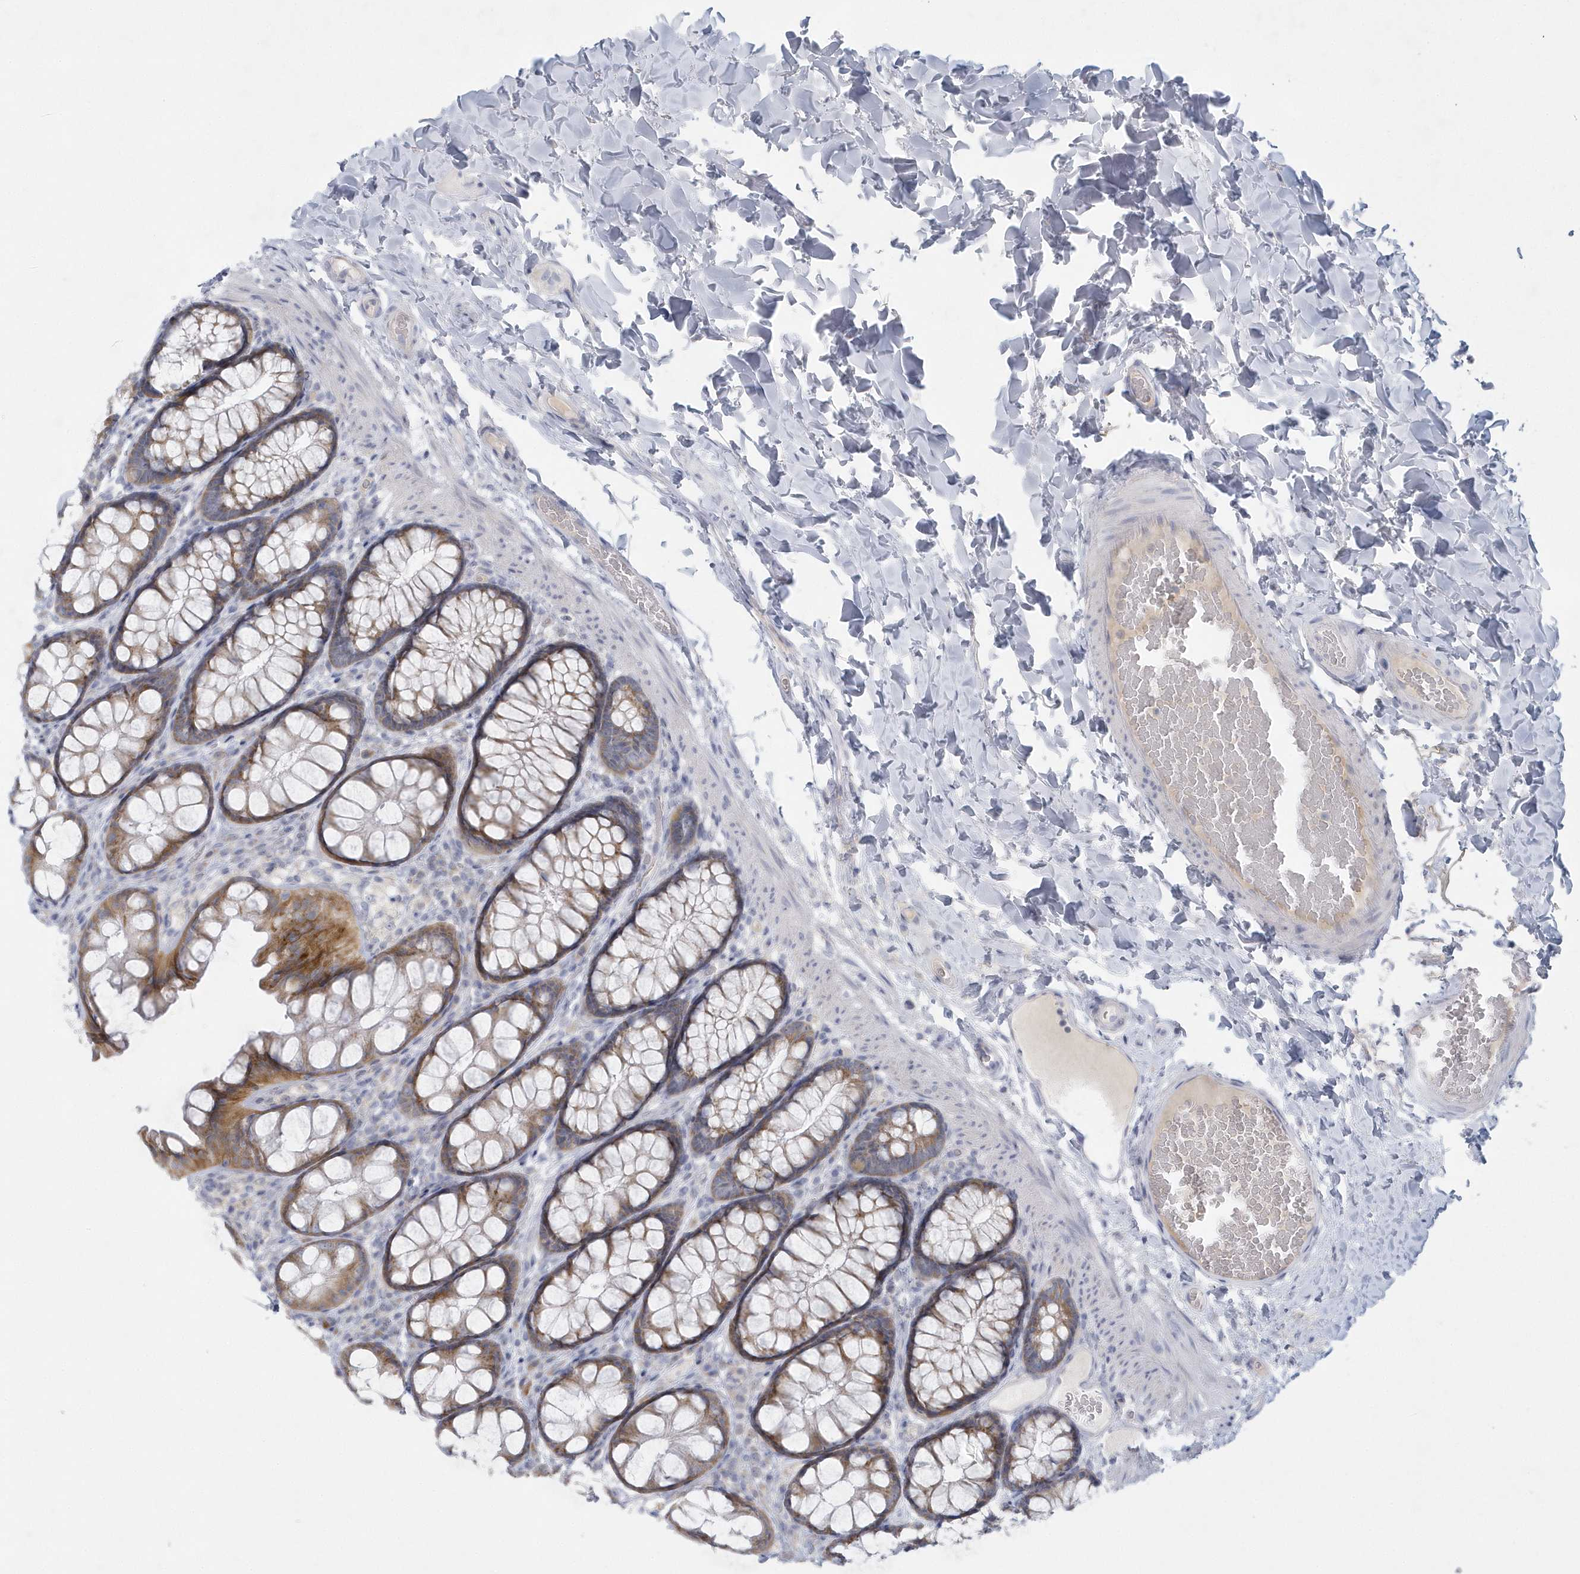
{"staining": {"intensity": "negative", "quantity": "none", "location": "none"}, "tissue": "colon", "cell_type": "Endothelial cells", "image_type": "normal", "snomed": [{"axis": "morphology", "description": "Normal tissue, NOS"}, {"axis": "topography", "description": "Colon"}], "caption": "Photomicrograph shows no significant protein expression in endothelial cells of benign colon. (Stains: DAB IHC with hematoxylin counter stain, Microscopy: brightfield microscopy at high magnification).", "gene": "NIPAL1", "patient": {"sex": "male", "age": 47}}